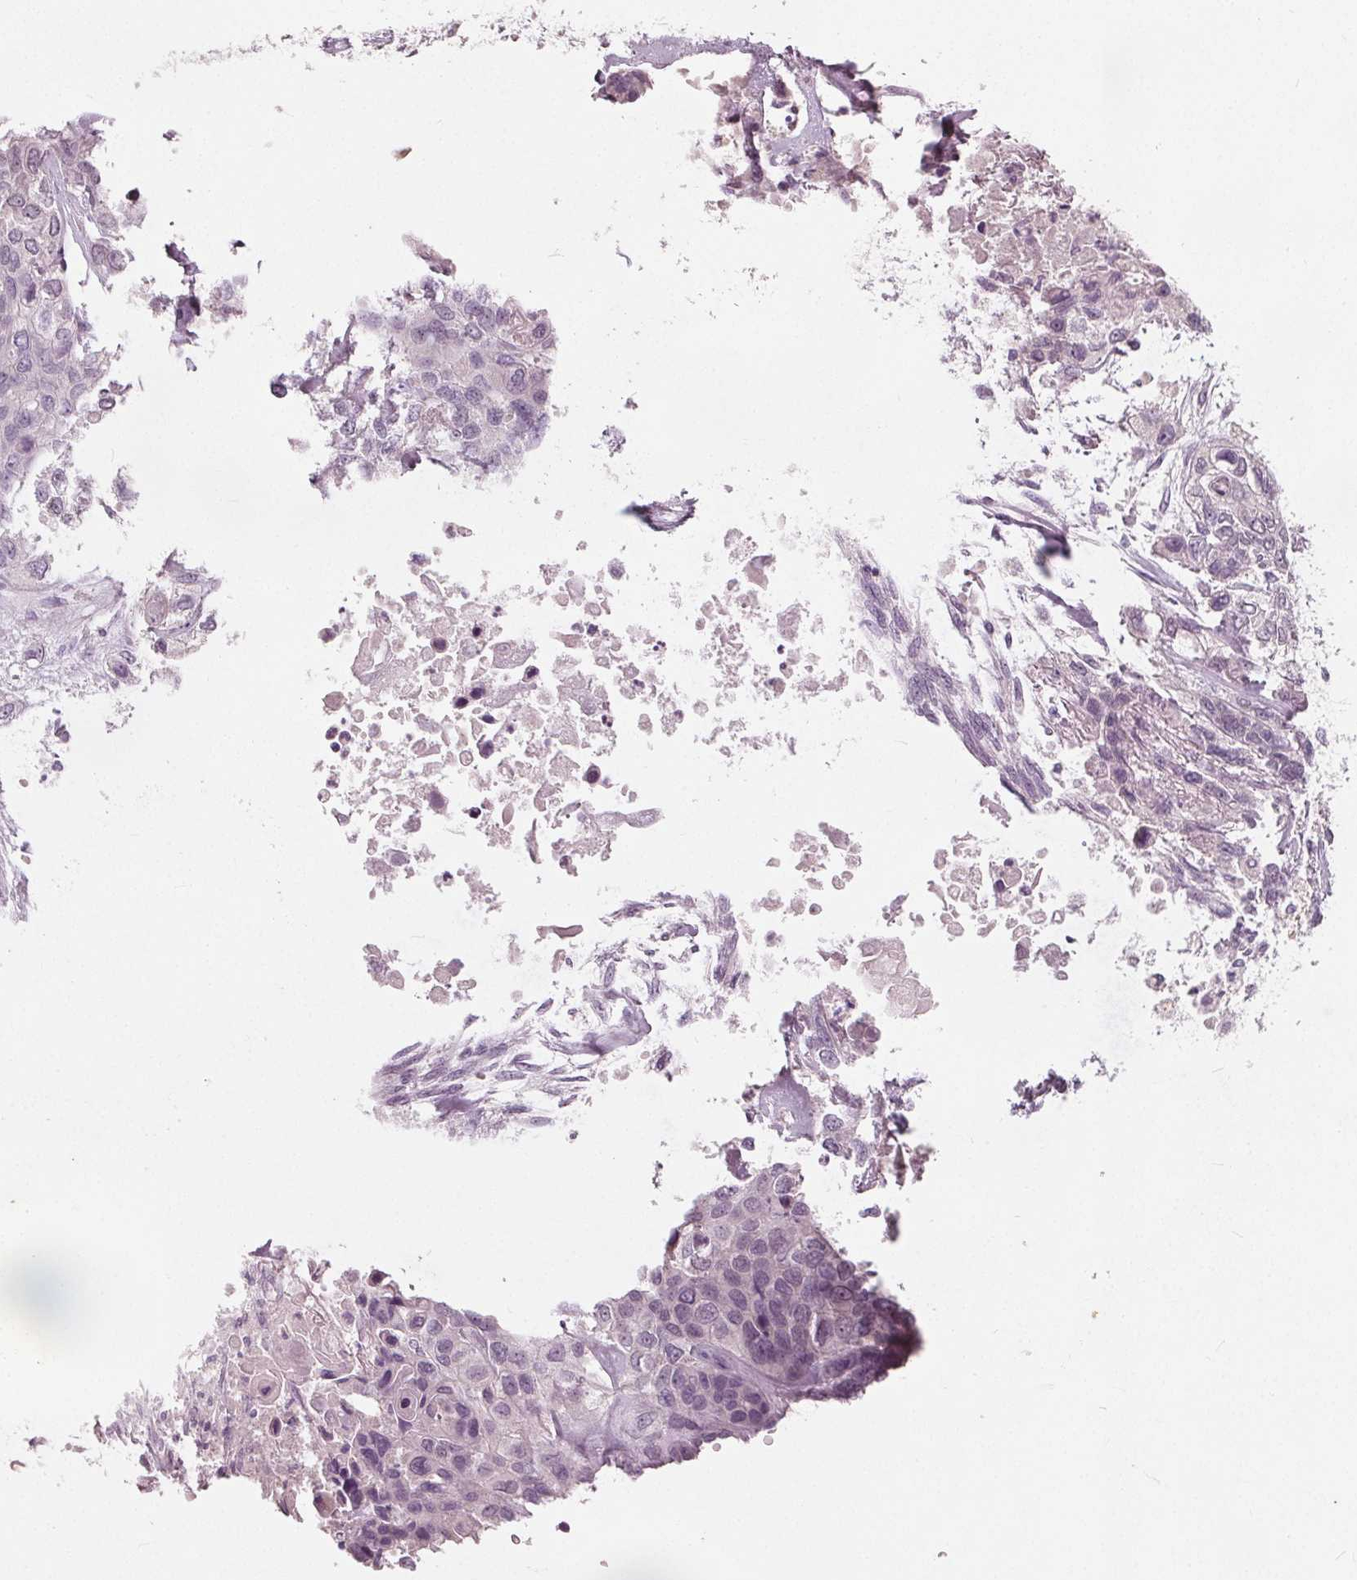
{"staining": {"intensity": "negative", "quantity": "none", "location": "none"}, "tissue": "lung cancer", "cell_type": "Tumor cells", "image_type": "cancer", "snomed": [{"axis": "morphology", "description": "Squamous cell carcinoma, NOS"}, {"axis": "topography", "description": "Lung"}], "caption": "Image shows no significant protein staining in tumor cells of lung squamous cell carcinoma. (Immunohistochemistry (ihc), brightfield microscopy, high magnification).", "gene": "TKFC", "patient": {"sex": "female", "age": 70}}